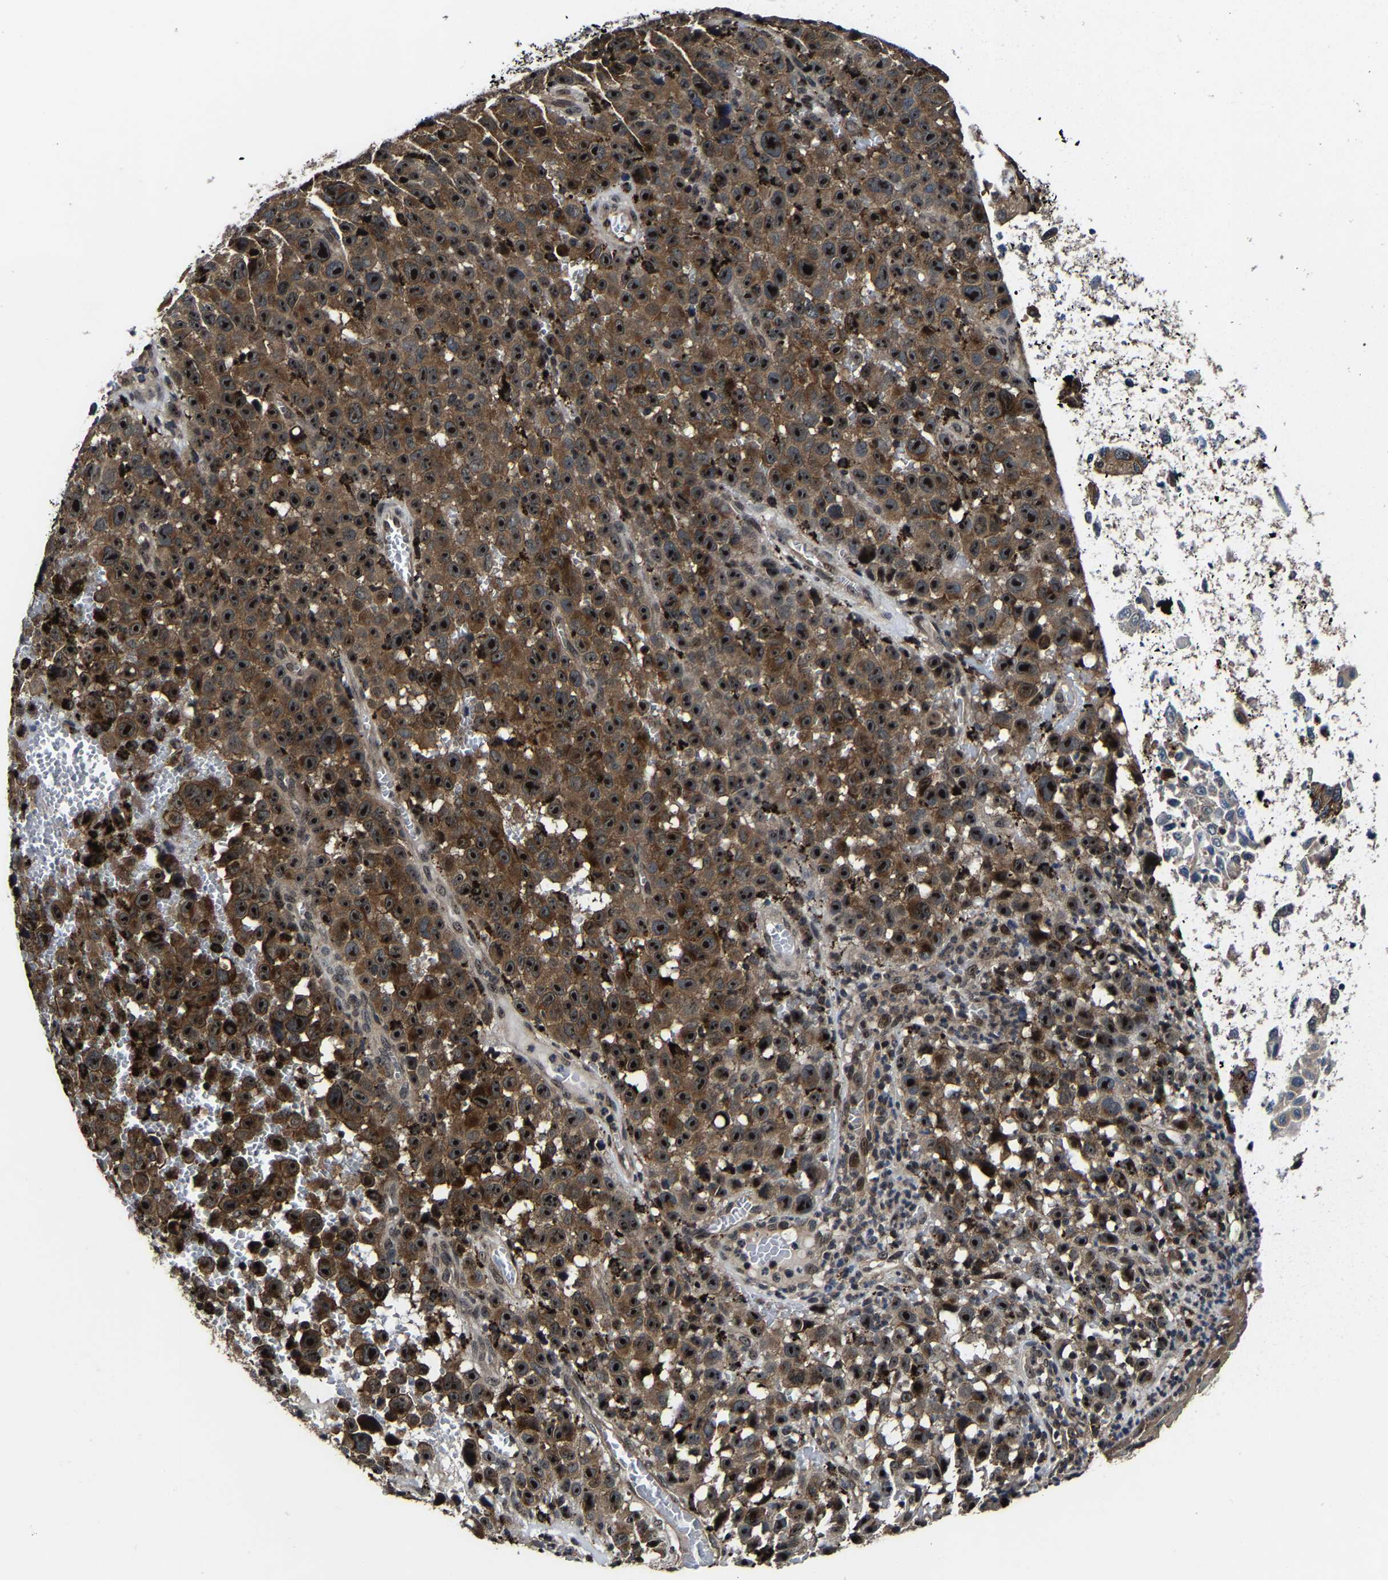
{"staining": {"intensity": "strong", "quantity": ">75%", "location": "cytoplasmic/membranous,nuclear"}, "tissue": "skin cancer", "cell_type": "Tumor cells", "image_type": "cancer", "snomed": [{"axis": "morphology", "description": "Squamous cell carcinoma, NOS"}, {"axis": "topography", "description": "Skin"}], "caption": "Skin cancer stained with immunohistochemistry displays strong cytoplasmic/membranous and nuclear staining in approximately >75% of tumor cells.", "gene": "ZCCHC7", "patient": {"sex": "female", "age": 44}}